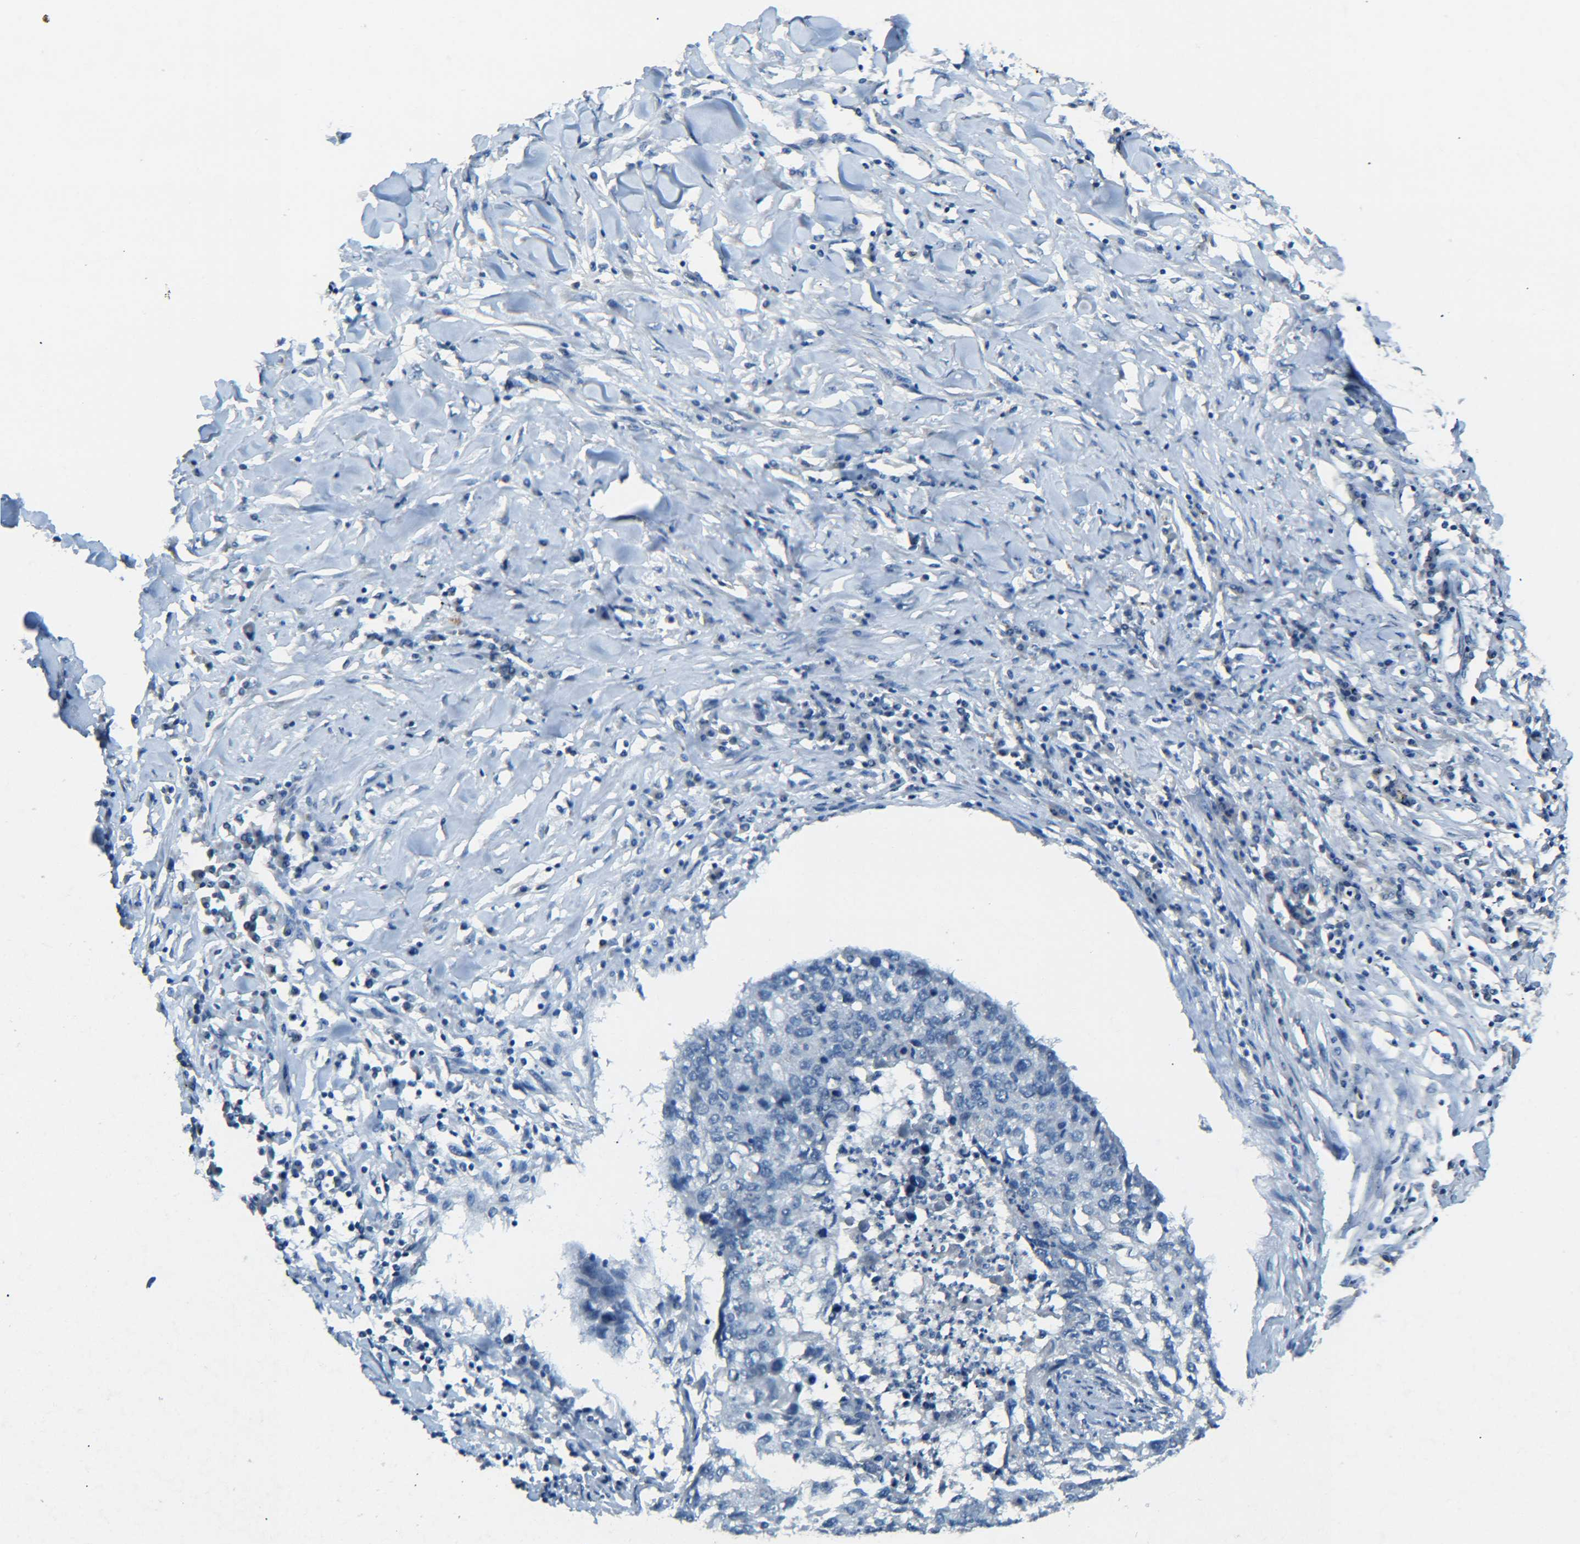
{"staining": {"intensity": "negative", "quantity": "none", "location": "none"}, "tissue": "lung cancer", "cell_type": "Tumor cells", "image_type": "cancer", "snomed": [{"axis": "morphology", "description": "Squamous cell carcinoma, NOS"}, {"axis": "topography", "description": "Lung"}], "caption": "This is an immunohistochemistry histopathology image of human lung cancer. There is no expression in tumor cells.", "gene": "CYB5R1", "patient": {"sex": "female", "age": 63}}